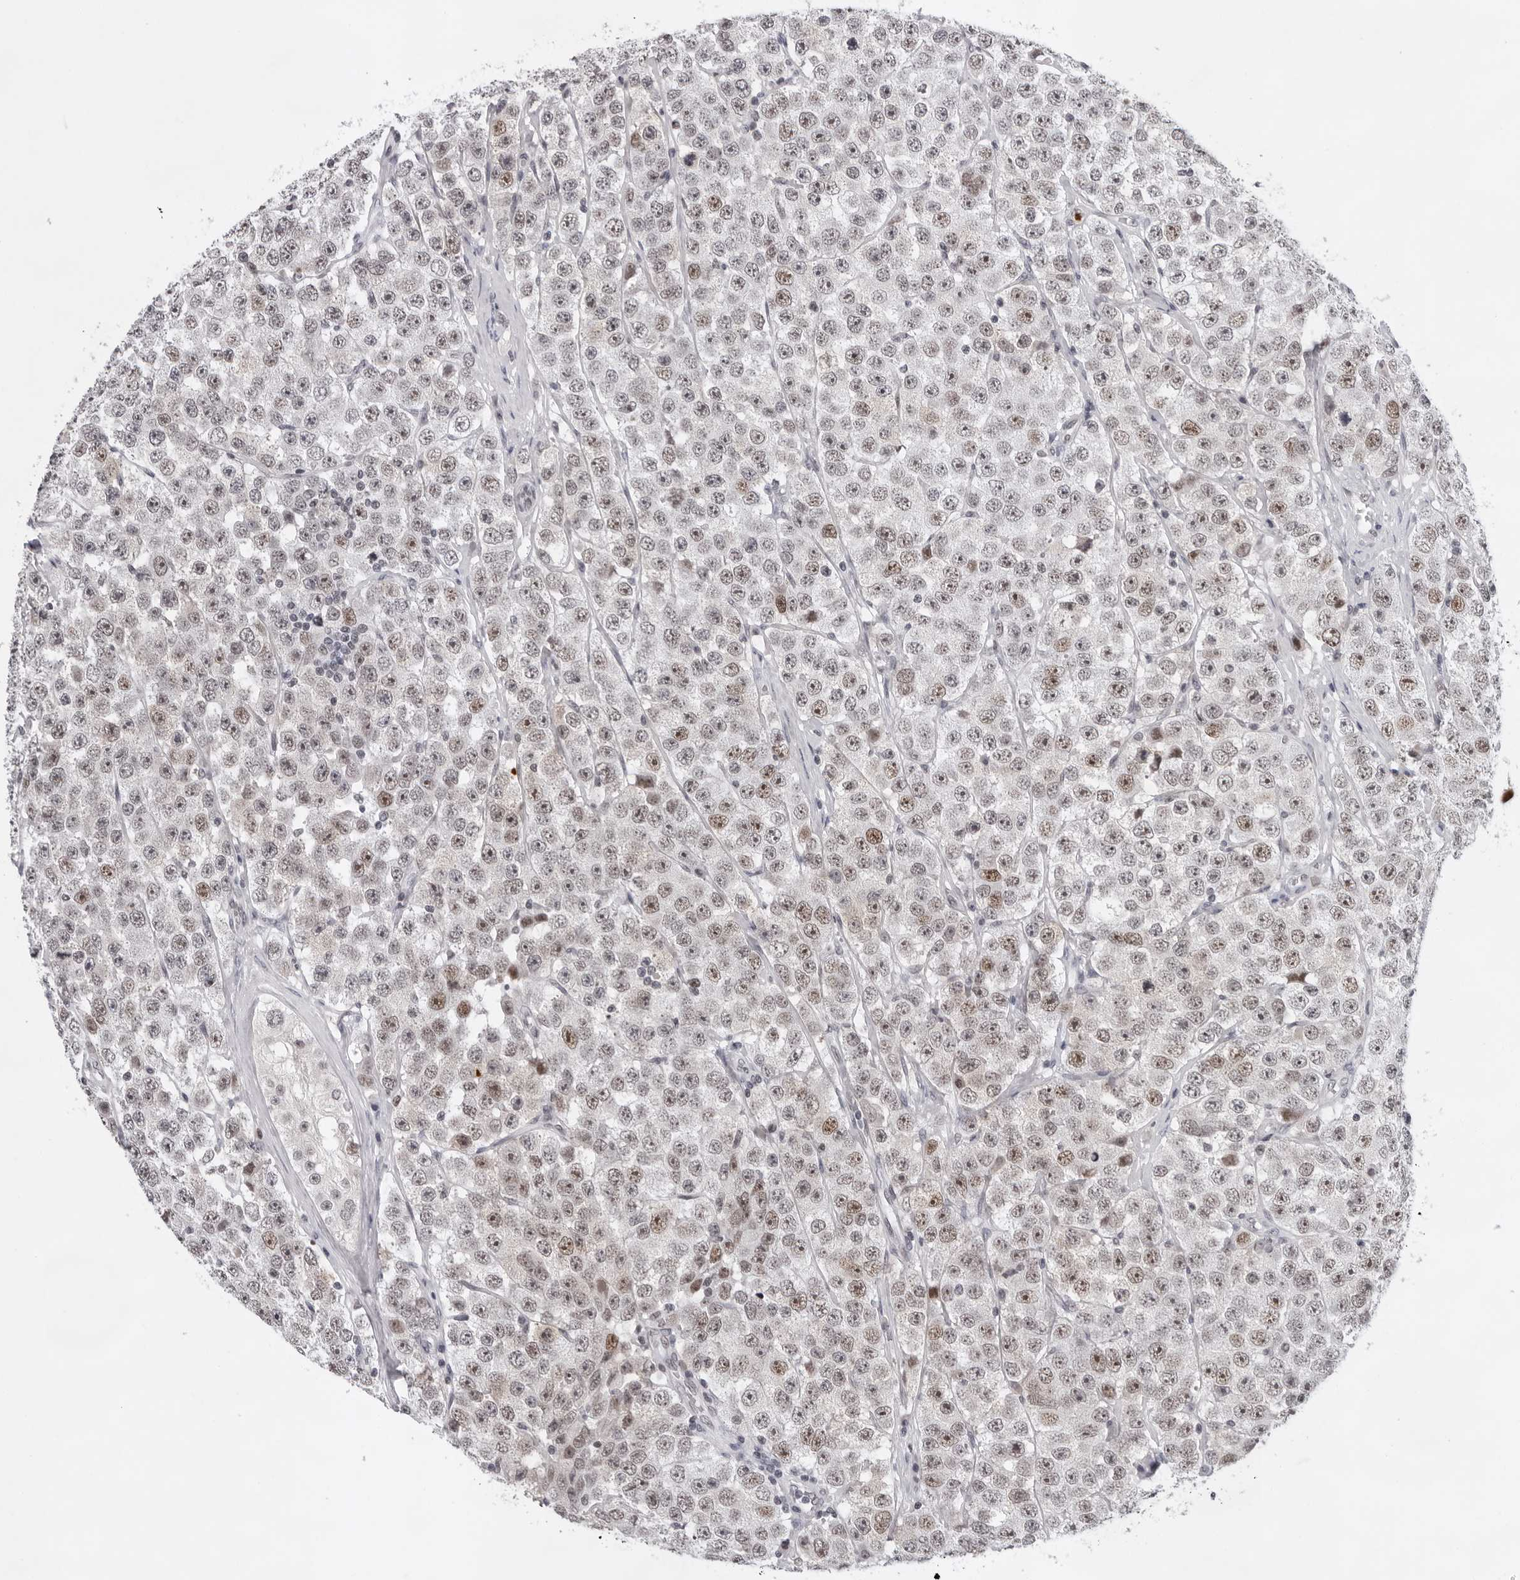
{"staining": {"intensity": "weak", "quantity": "25%-75%", "location": "nuclear"}, "tissue": "testis cancer", "cell_type": "Tumor cells", "image_type": "cancer", "snomed": [{"axis": "morphology", "description": "Seminoma, NOS"}, {"axis": "topography", "description": "Testis"}], "caption": "Tumor cells display low levels of weak nuclear expression in approximately 25%-75% of cells in testis seminoma.", "gene": "USP1", "patient": {"sex": "male", "age": 28}}